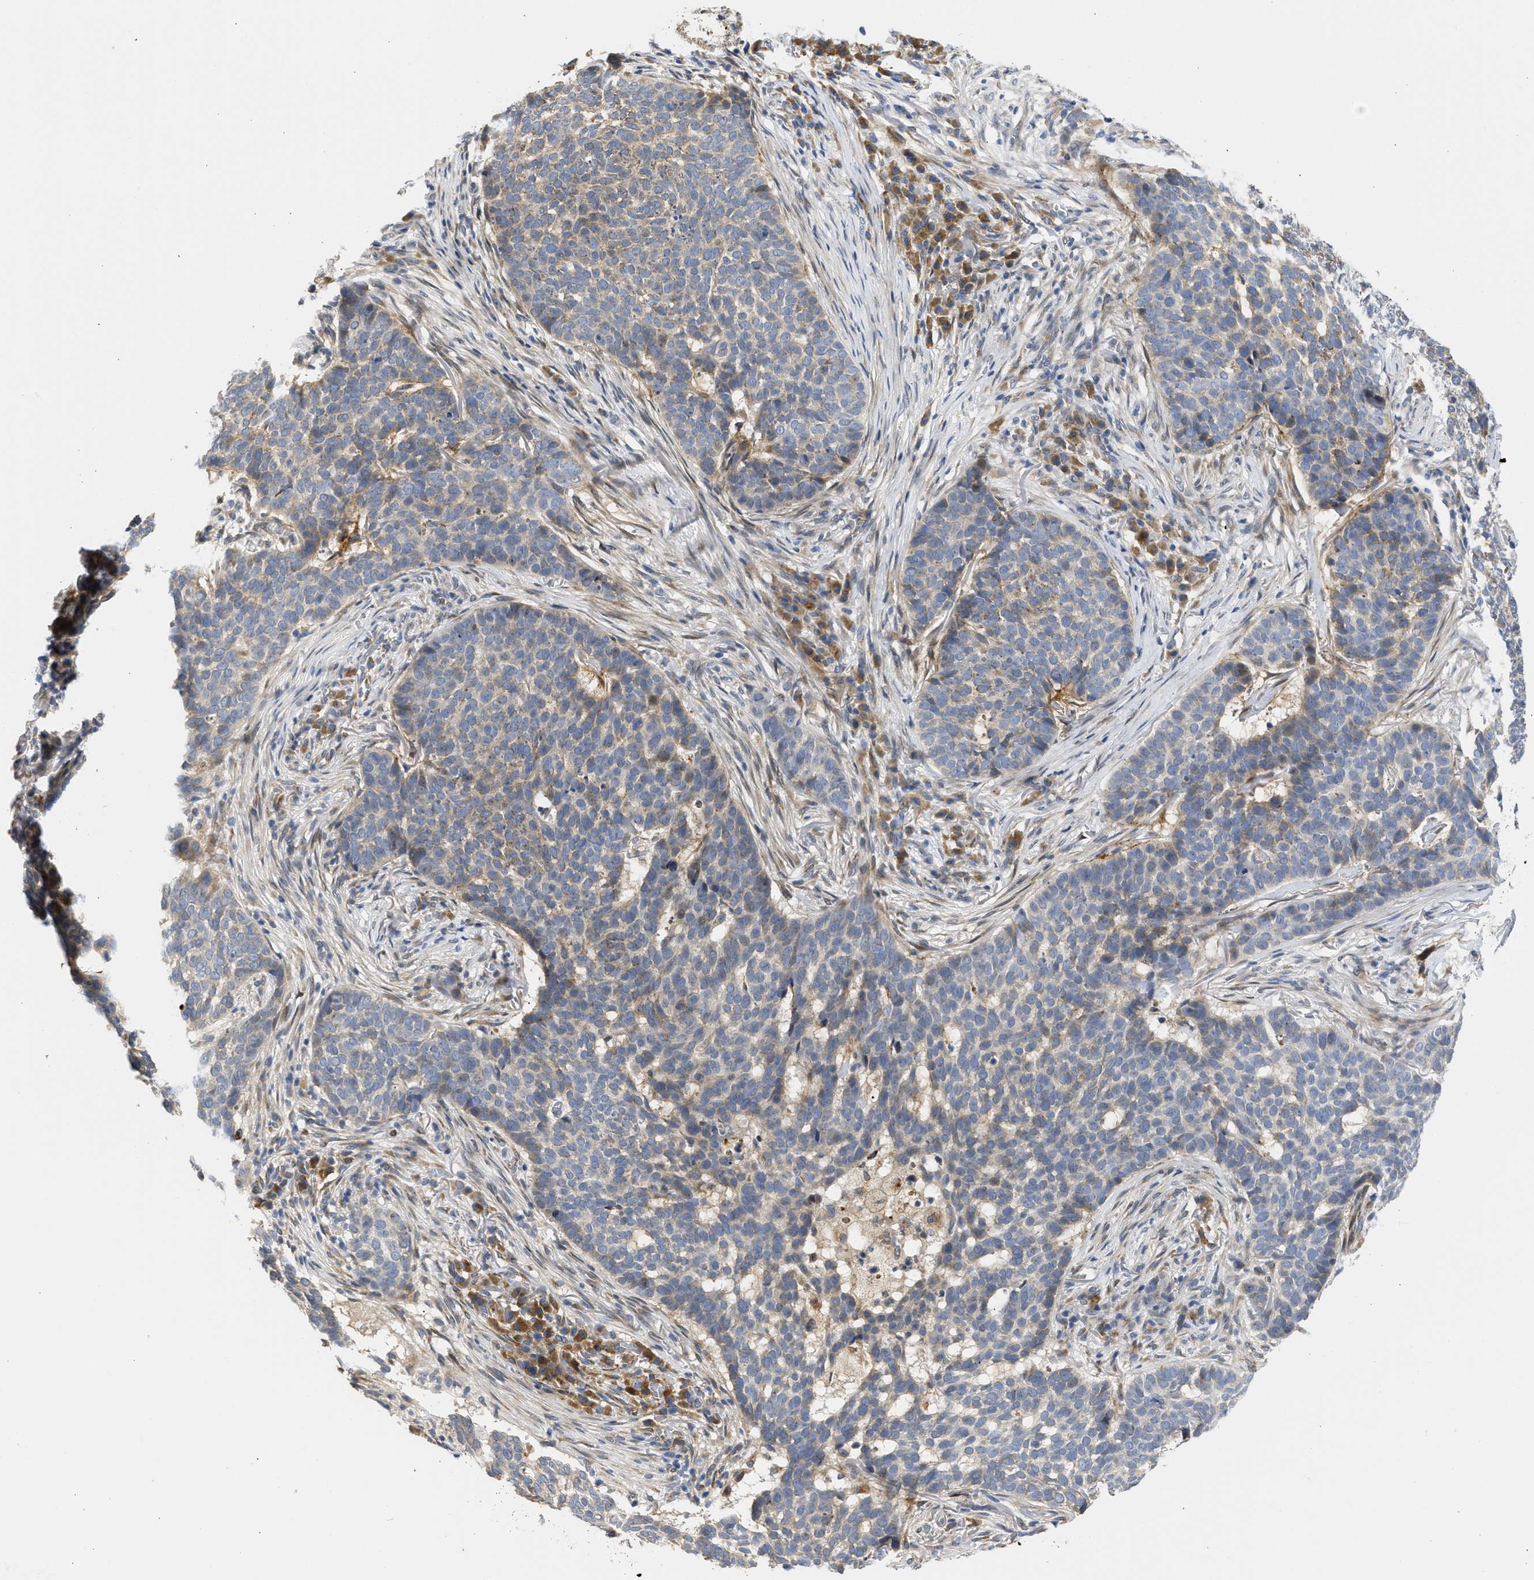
{"staining": {"intensity": "weak", "quantity": "<25%", "location": "cytoplasmic/membranous"}, "tissue": "skin cancer", "cell_type": "Tumor cells", "image_type": "cancer", "snomed": [{"axis": "morphology", "description": "Basal cell carcinoma"}, {"axis": "topography", "description": "Skin"}], "caption": "Human basal cell carcinoma (skin) stained for a protein using IHC displays no positivity in tumor cells.", "gene": "TMED1", "patient": {"sex": "male", "age": 85}}